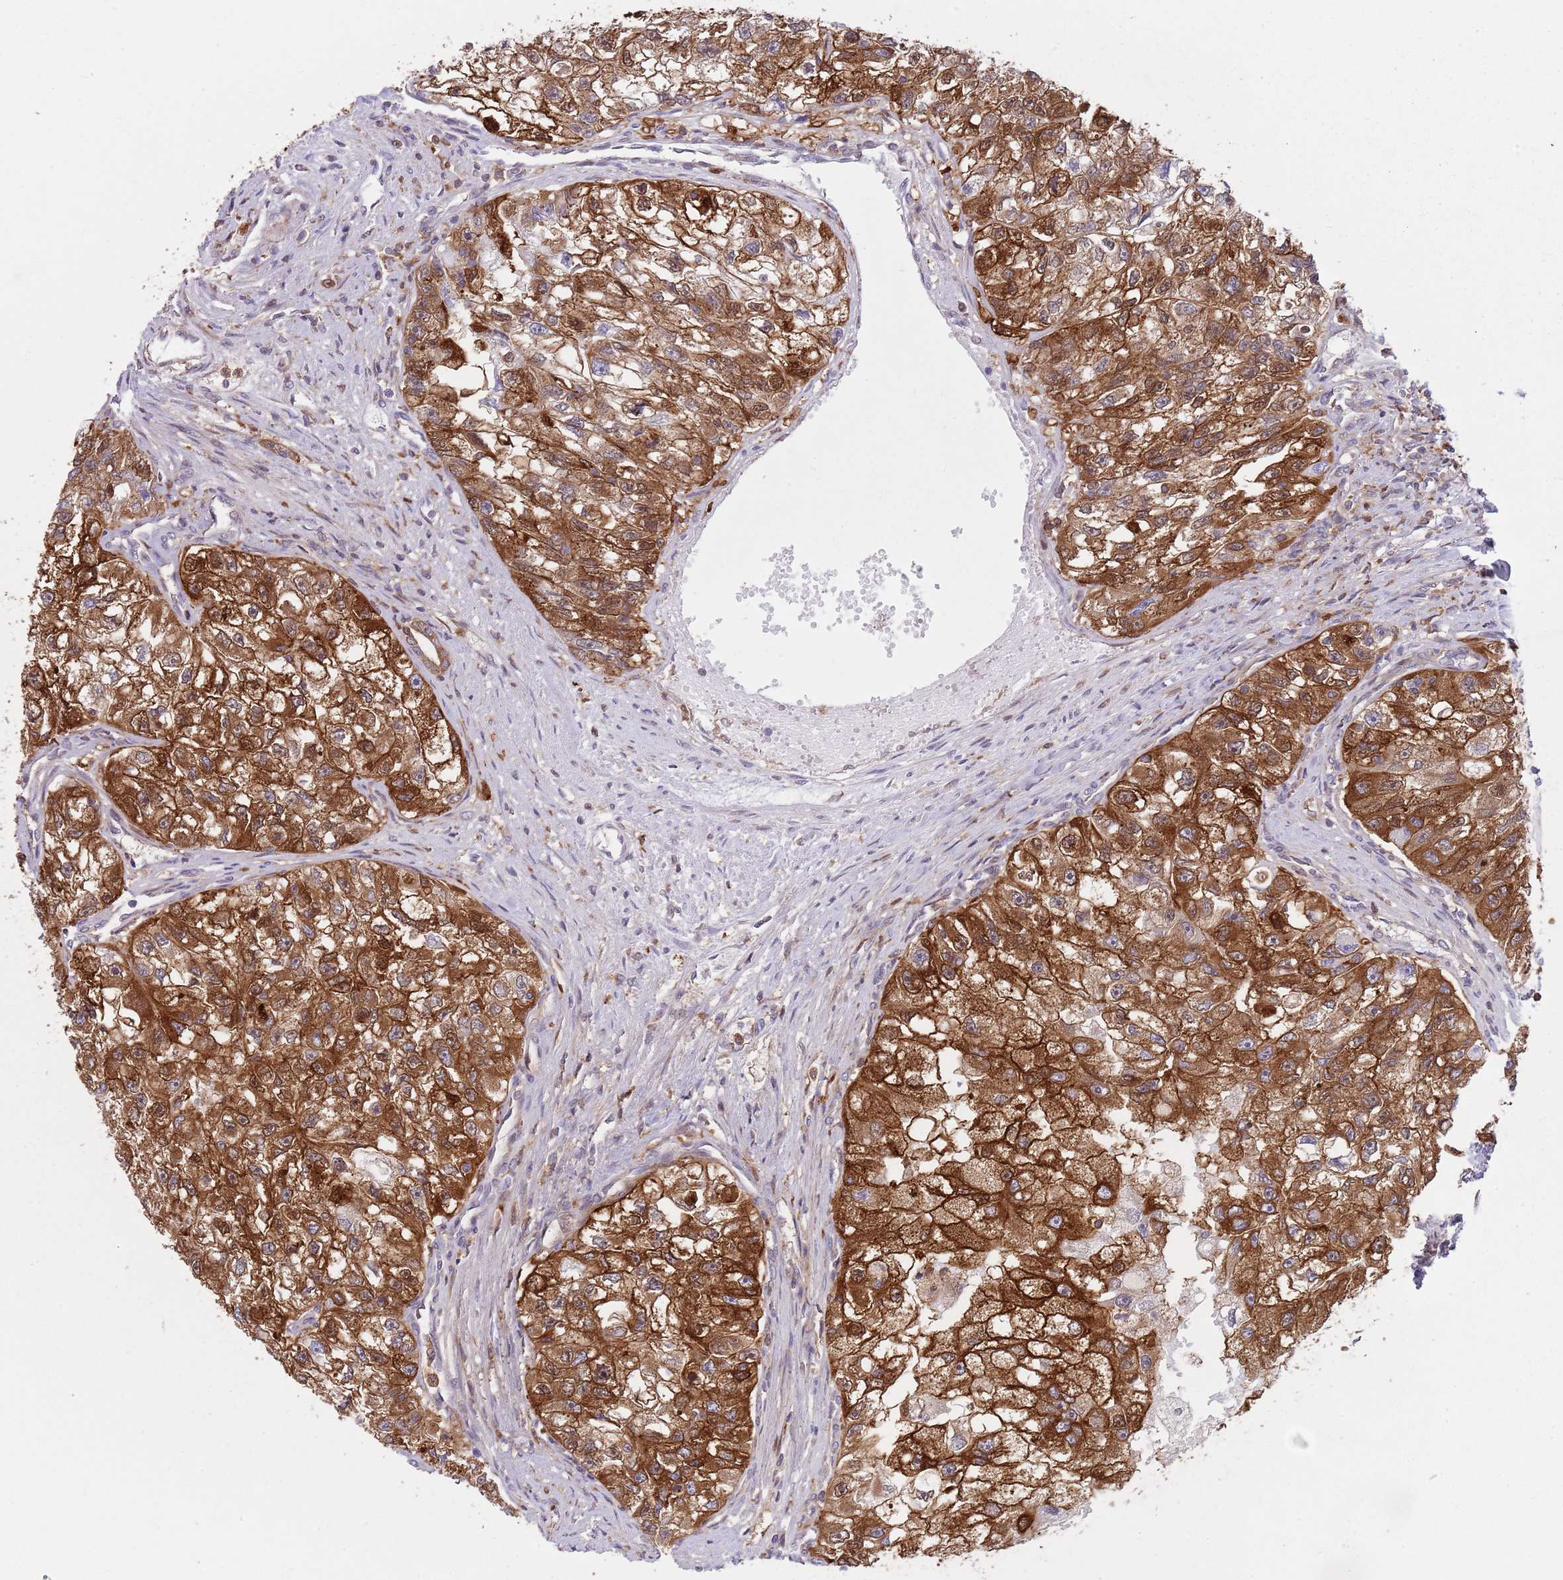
{"staining": {"intensity": "strong", "quantity": ">75%", "location": "cytoplasmic/membranous"}, "tissue": "renal cancer", "cell_type": "Tumor cells", "image_type": "cancer", "snomed": [{"axis": "morphology", "description": "Adenocarcinoma, NOS"}, {"axis": "topography", "description": "Kidney"}], "caption": "Immunohistochemistry (IHC) photomicrograph of neoplastic tissue: adenocarcinoma (renal) stained using immunohistochemistry demonstrates high levels of strong protein expression localized specifically in the cytoplasmic/membranous of tumor cells, appearing as a cytoplasmic/membranous brown color.", "gene": "ZMYM5", "patient": {"sex": "male", "age": 63}}